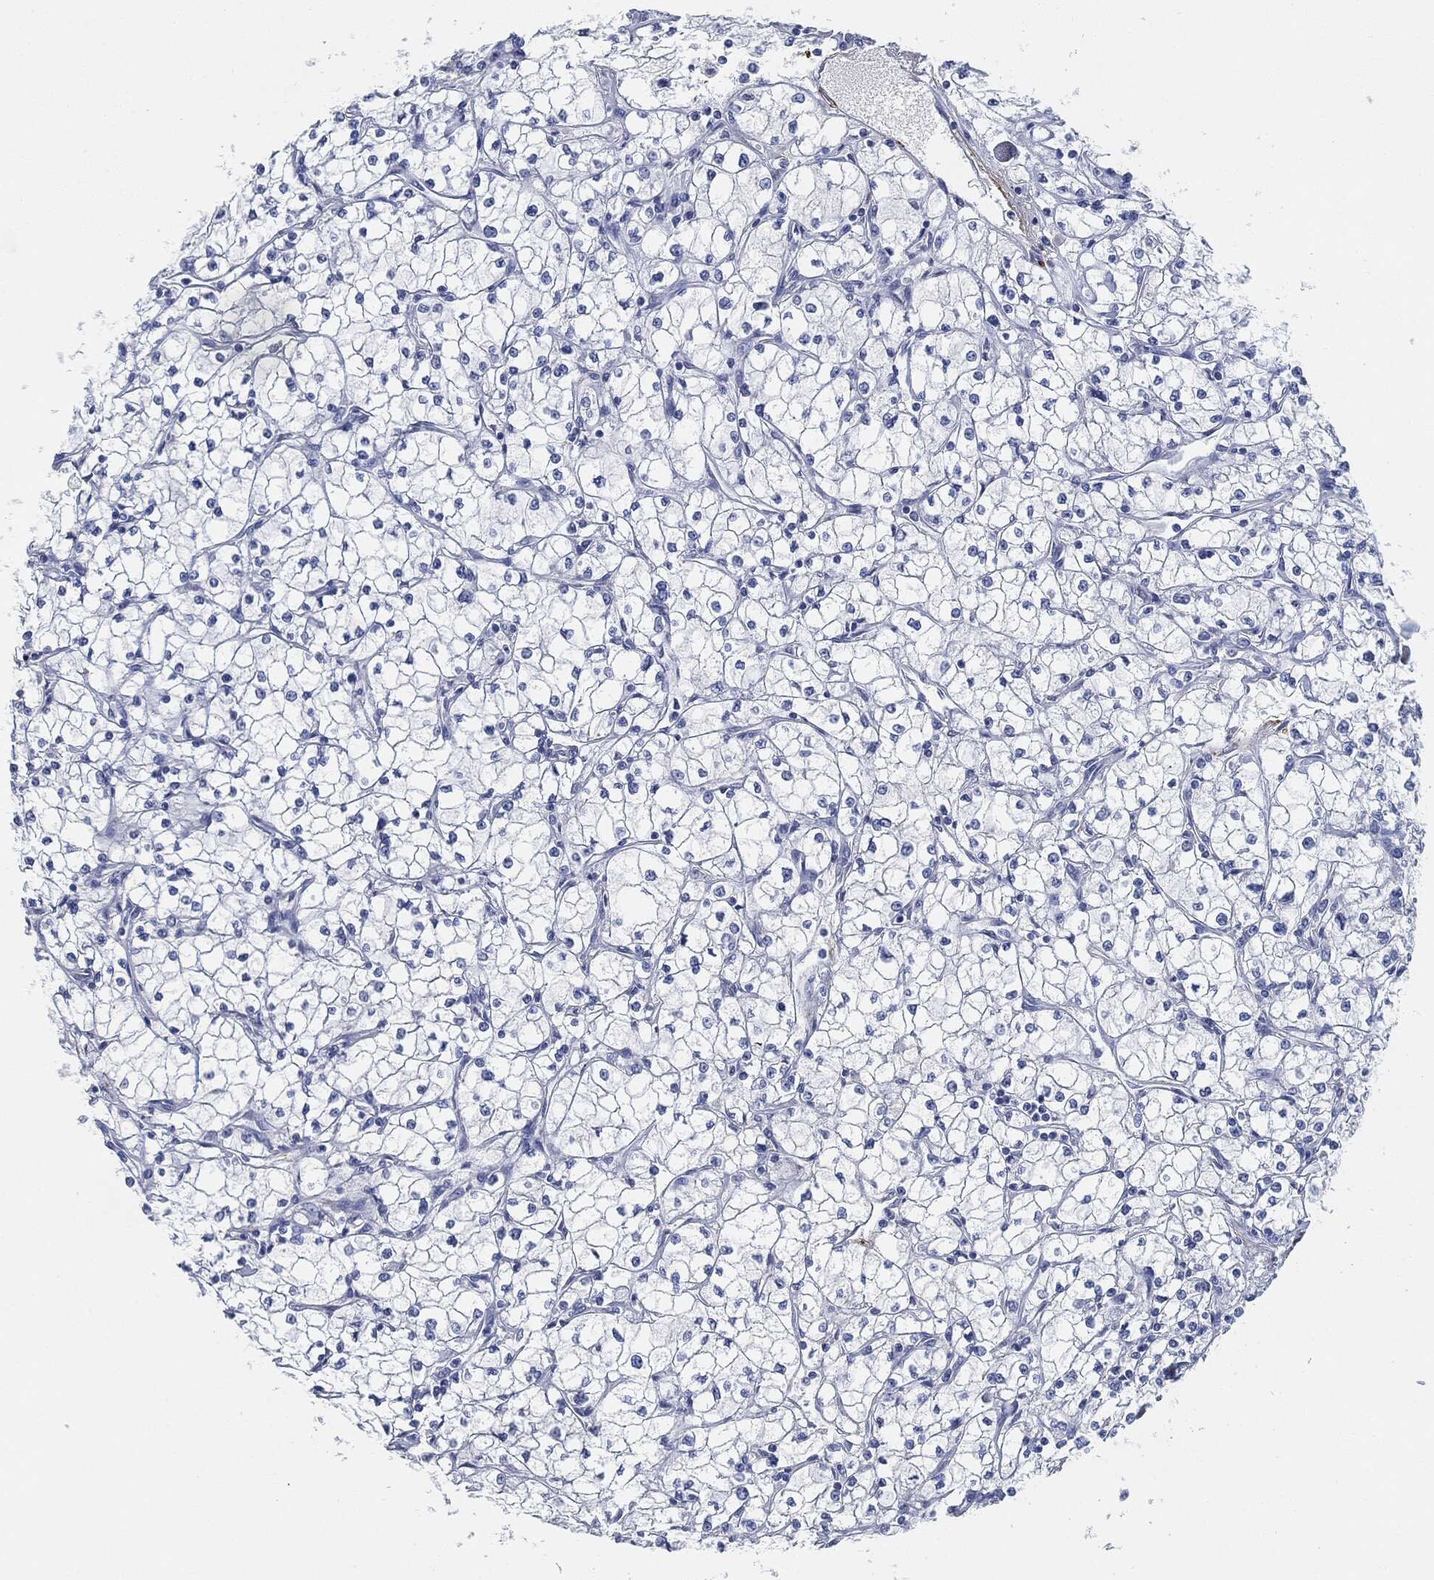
{"staining": {"intensity": "negative", "quantity": "none", "location": "none"}, "tissue": "renal cancer", "cell_type": "Tumor cells", "image_type": "cancer", "snomed": [{"axis": "morphology", "description": "Adenocarcinoma, NOS"}, {"axis": "topography", "description": "Kidney"}], "caption": "This is an immunohistochemistry photomicrograph of human renal cancer (adenocarcinoma). There is no expression in tumor cells.", "gene": "TAGLN", "patient": {"sex": "male", "age": 67}}